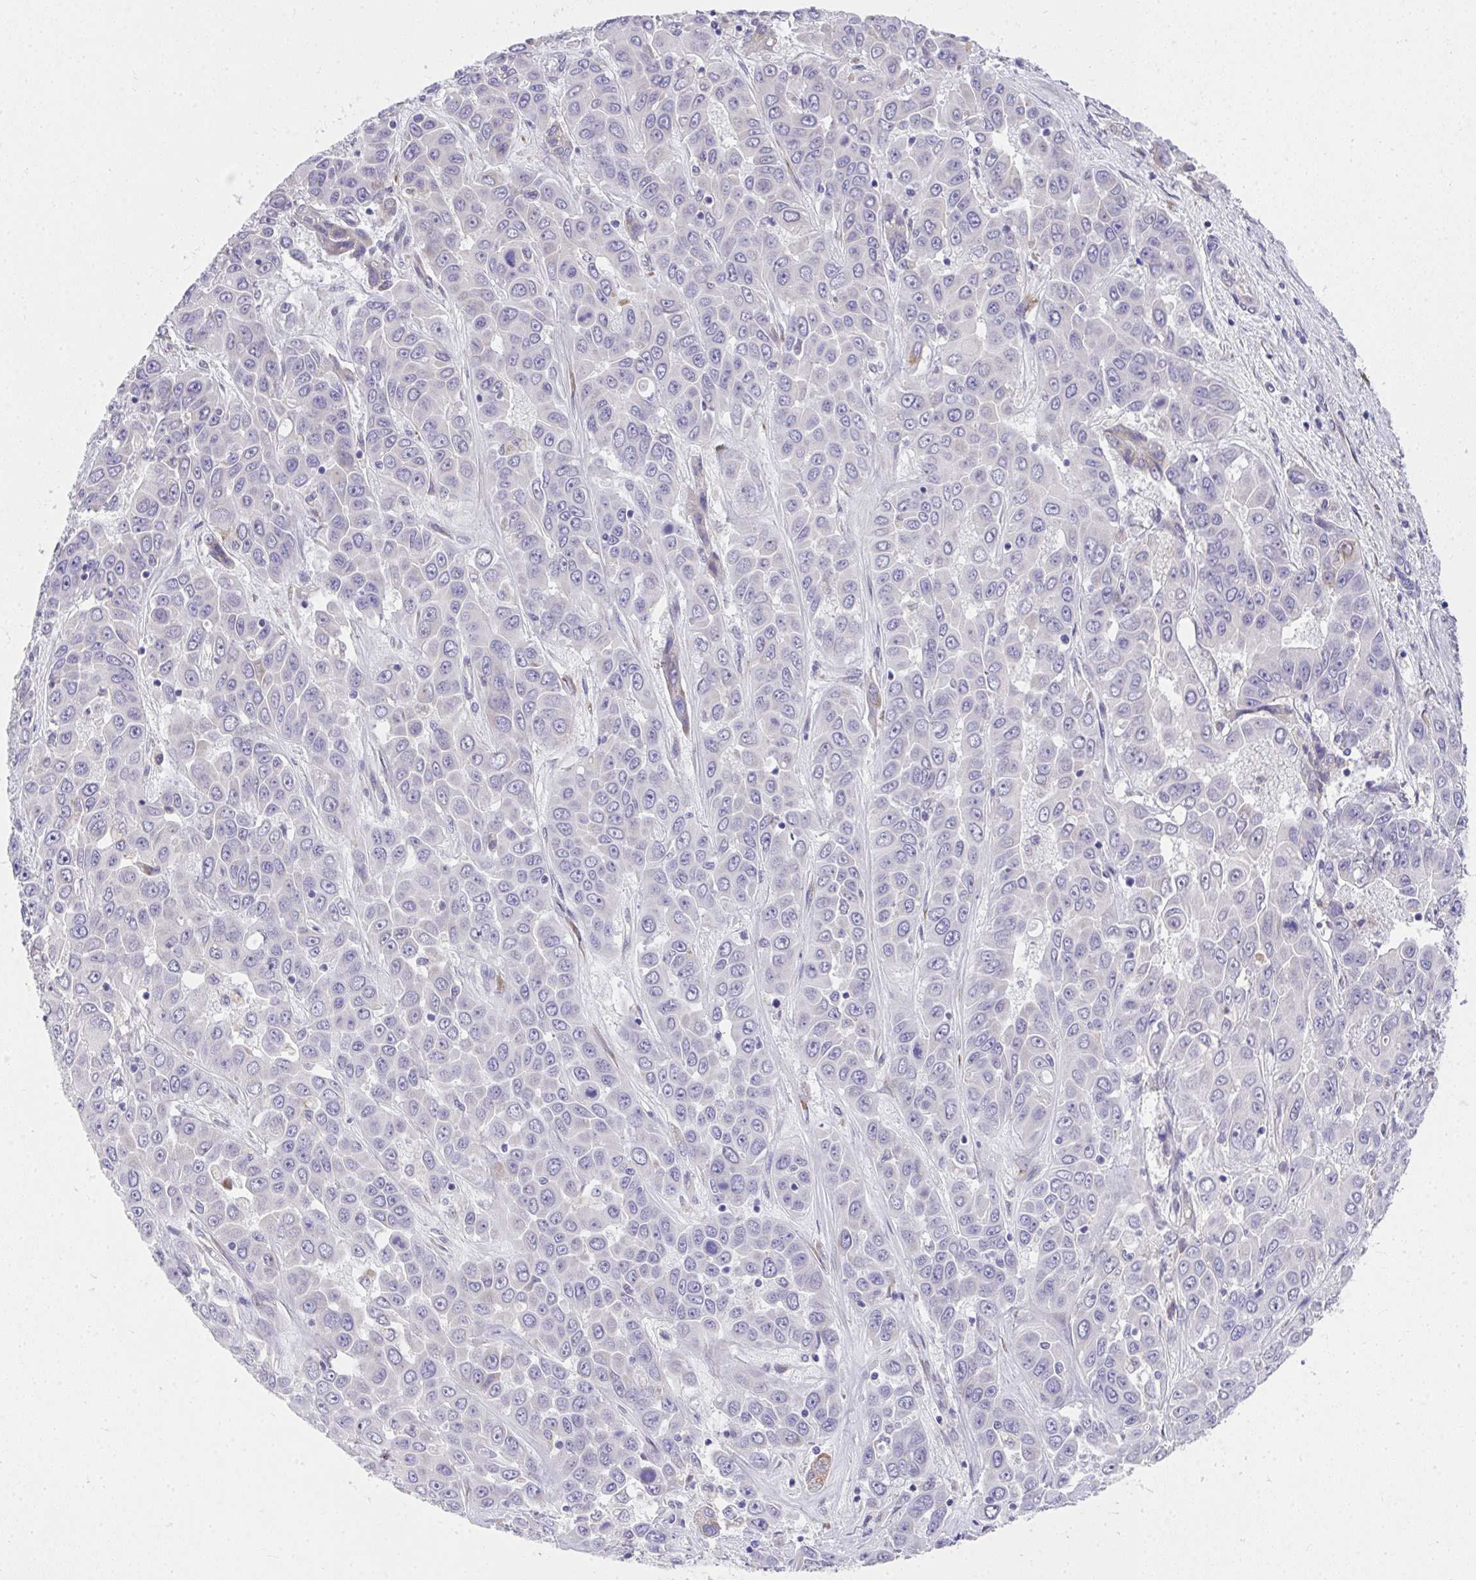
{"staining": {"intensity": "negative", "quantity": "none", "location": "none"}, "tissue": "liver cancer", "cell_type": "Tumor cells", "image_type": "cancer", "snomed": [{"axis": "morphology", "description": "Cholangiocarcinoma"}, {"axis": "topography", "description": "Liver"}], "caption": "A high-resolution histopathology image shows IHC staining of liver cancer, which displays no significant expression in tumor cells.", "gene": "ADRA2C", "patient": {"sex": "female", "age": 52}}